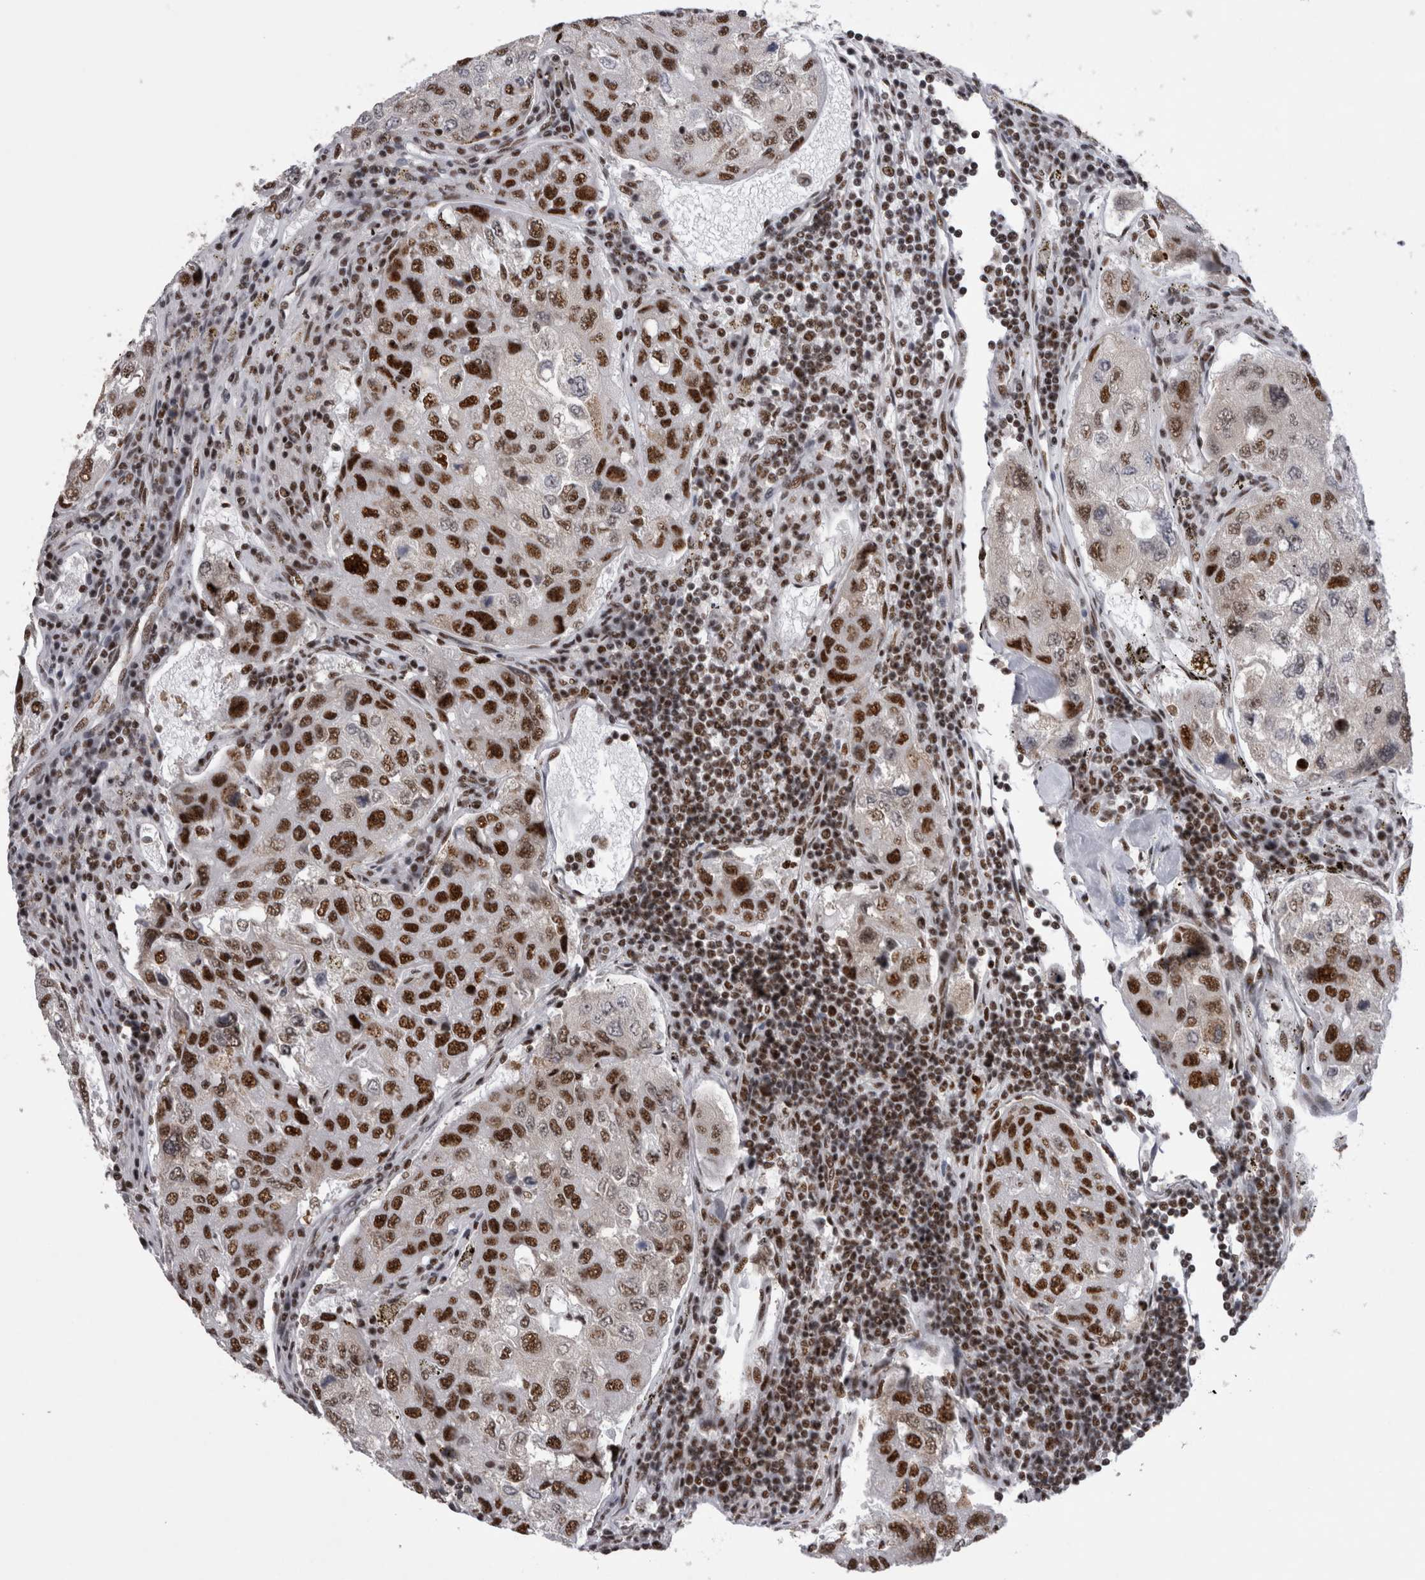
{"staining": {"intensity": "strong", "quantity": ">75%", "location": "nuclear"}, "tissue": "urothelial cancer", "cell_type": "Tumor cells", "image_type": "cancer", "snomed": [{"axis": "morphology", "description": "Urothelial carcinoma, High grade"}, {"axis": "topography", "description": "Lymph node"}, {"axis": "topography", "description": "Urinary bladder"}], "caption": "Urothelial carcinoma (high-grade) stained for a protein exhibits strong nuclear positivity in tumor cells.", "gene": "CDK11A", "patient": {"sex": "male", "age": 51}}